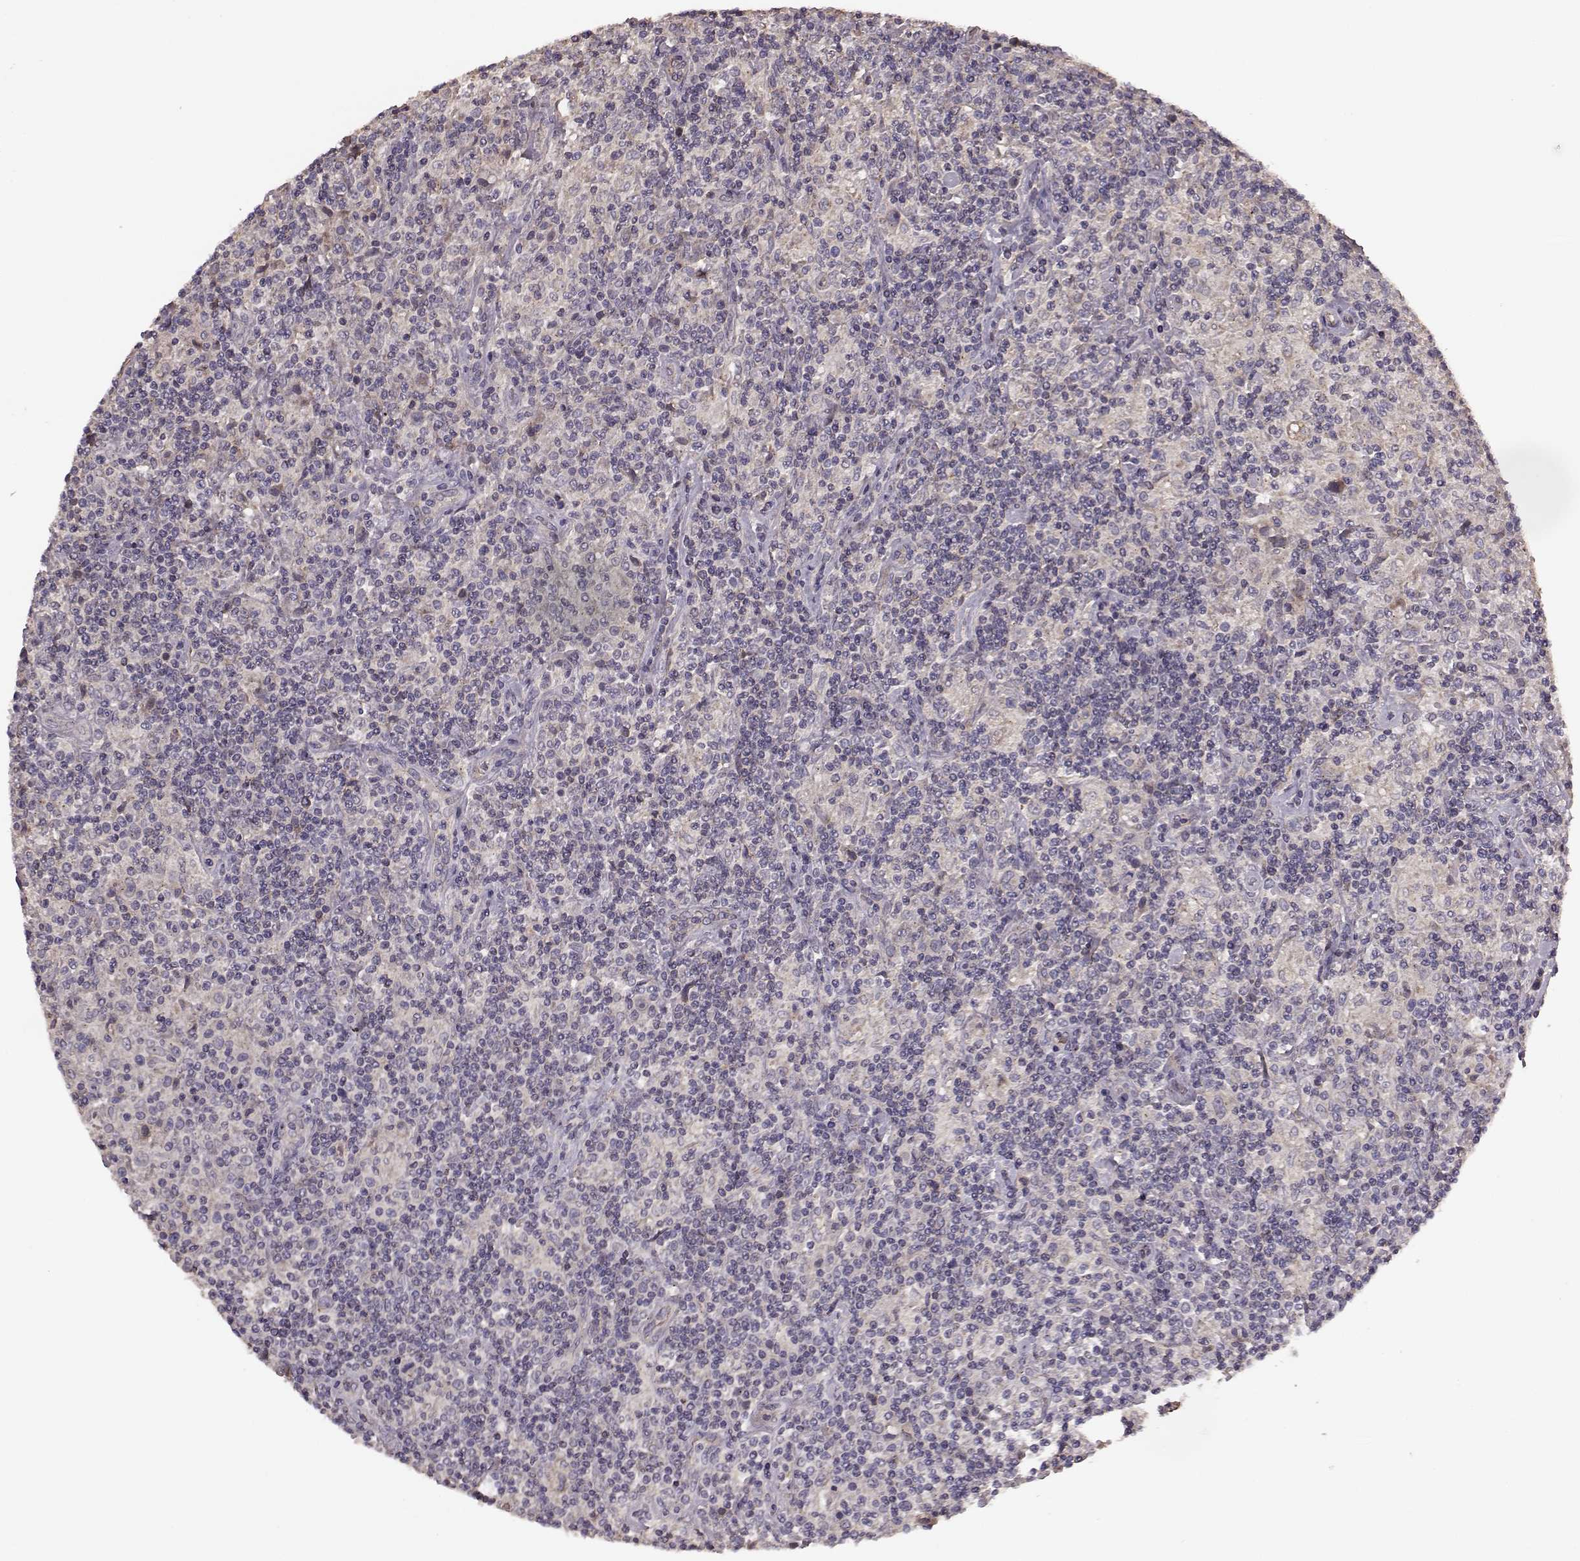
{"staining": {"intensity": "negative", "quantity": "none", "location": "none"}, "tissue": "lymphoma", "cell_type": "Tumor cells", "image_type": "cancer", "snomed": [{"axis": "morphology", "description": "Hodgkin's disease, NOS"}, {"axis": "topography", "description": "Lymph node"}], "caption": "A micrograph of human Hodgkin's disease is negative for staining in tumor cells.", "gene": "NTF3", "patient": {"sex": "male", "age": 70}}